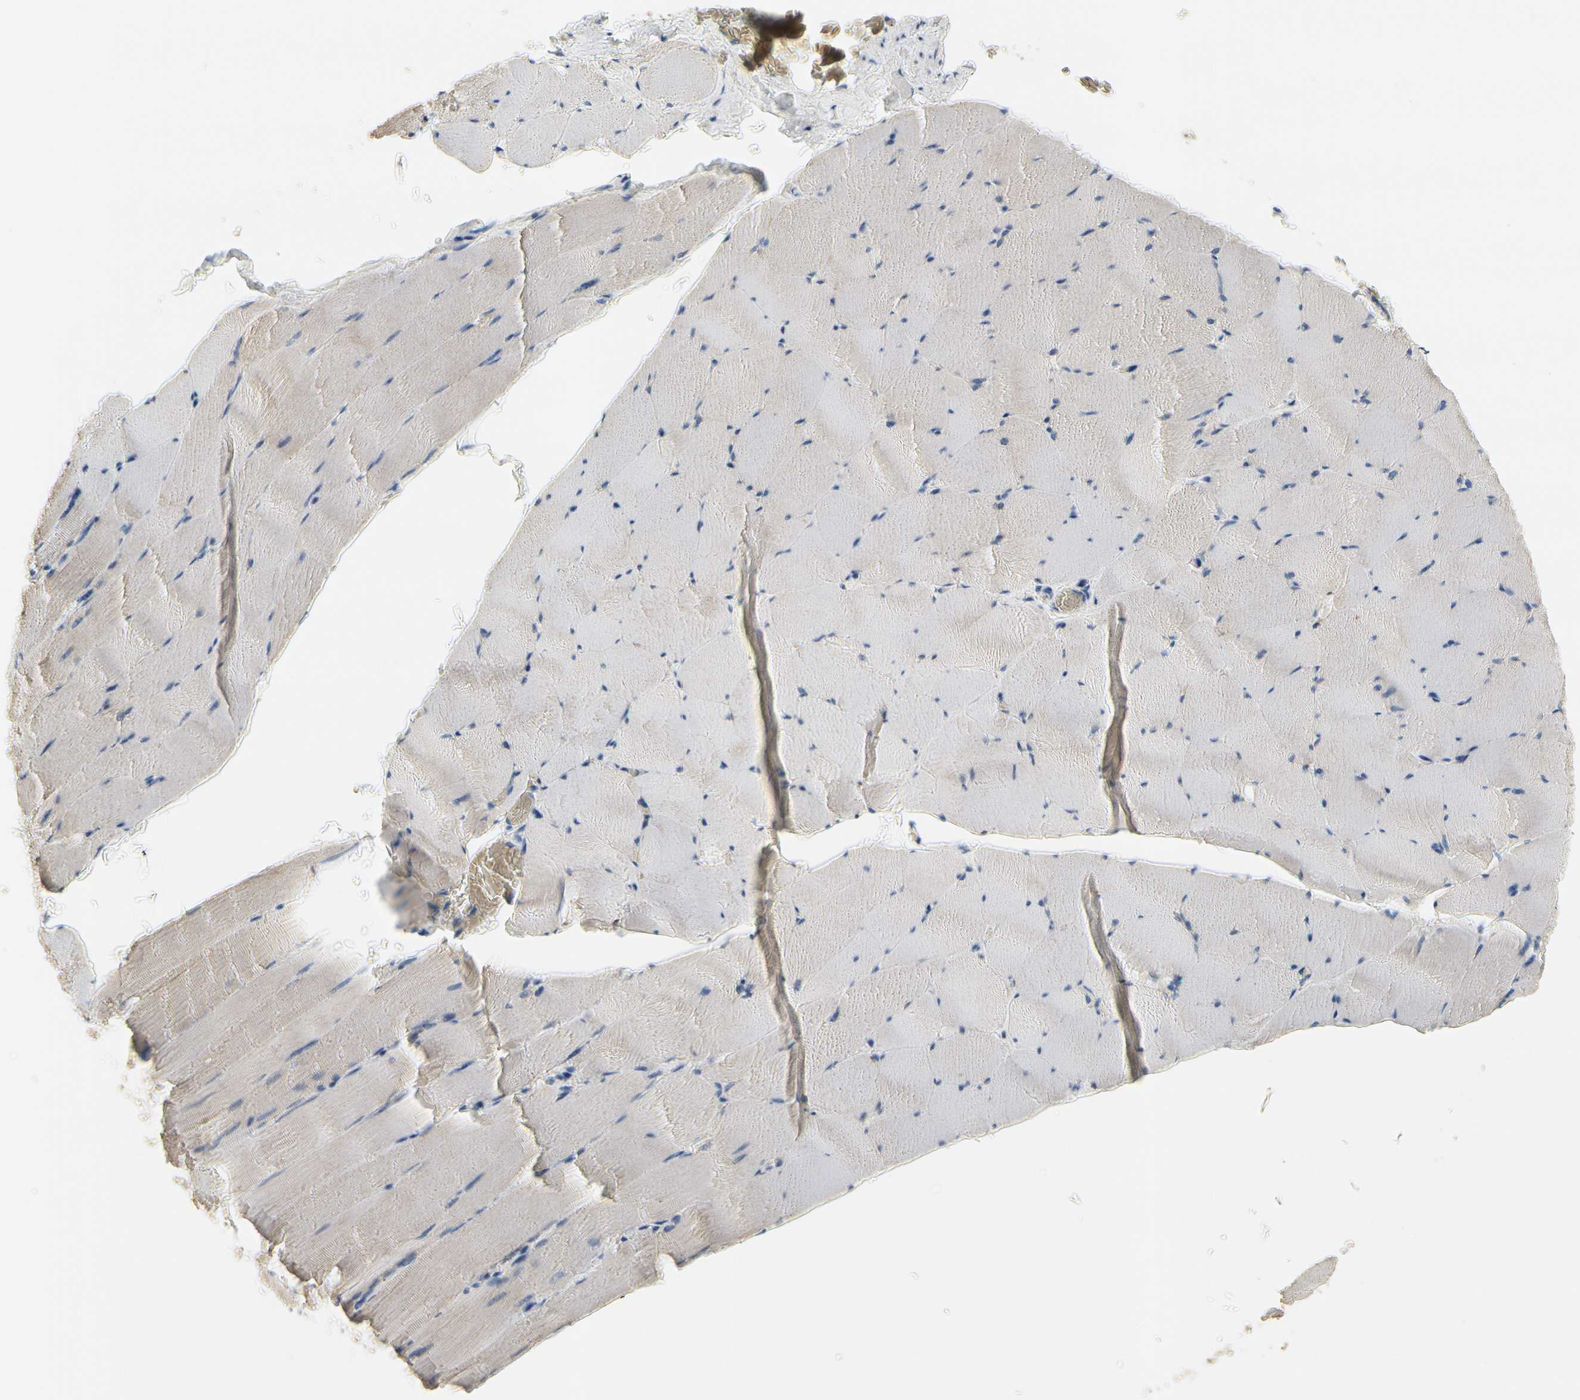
{"staining": {"intensity": "weak", "quantity": "25%-75%", "location": "cytoplasmic/membranous"}, "tissue": "skeletal muscle", "cell_type": "Myocytes", "image_type": "normal", "snomed": [{"axis": "morphology", "description": "Normal tissue, NOS"}, {"axis": "topography", "description": "Skeletal muscle"}], "caption": "The photomicrograph displays staining of unremarkable skeletal muscle, revealing weak cytoplasmic/membranous protein staining (brown color) within myocytes.", "gene": "CKAP2", "patient": {"sex": "male", "age": 62}}